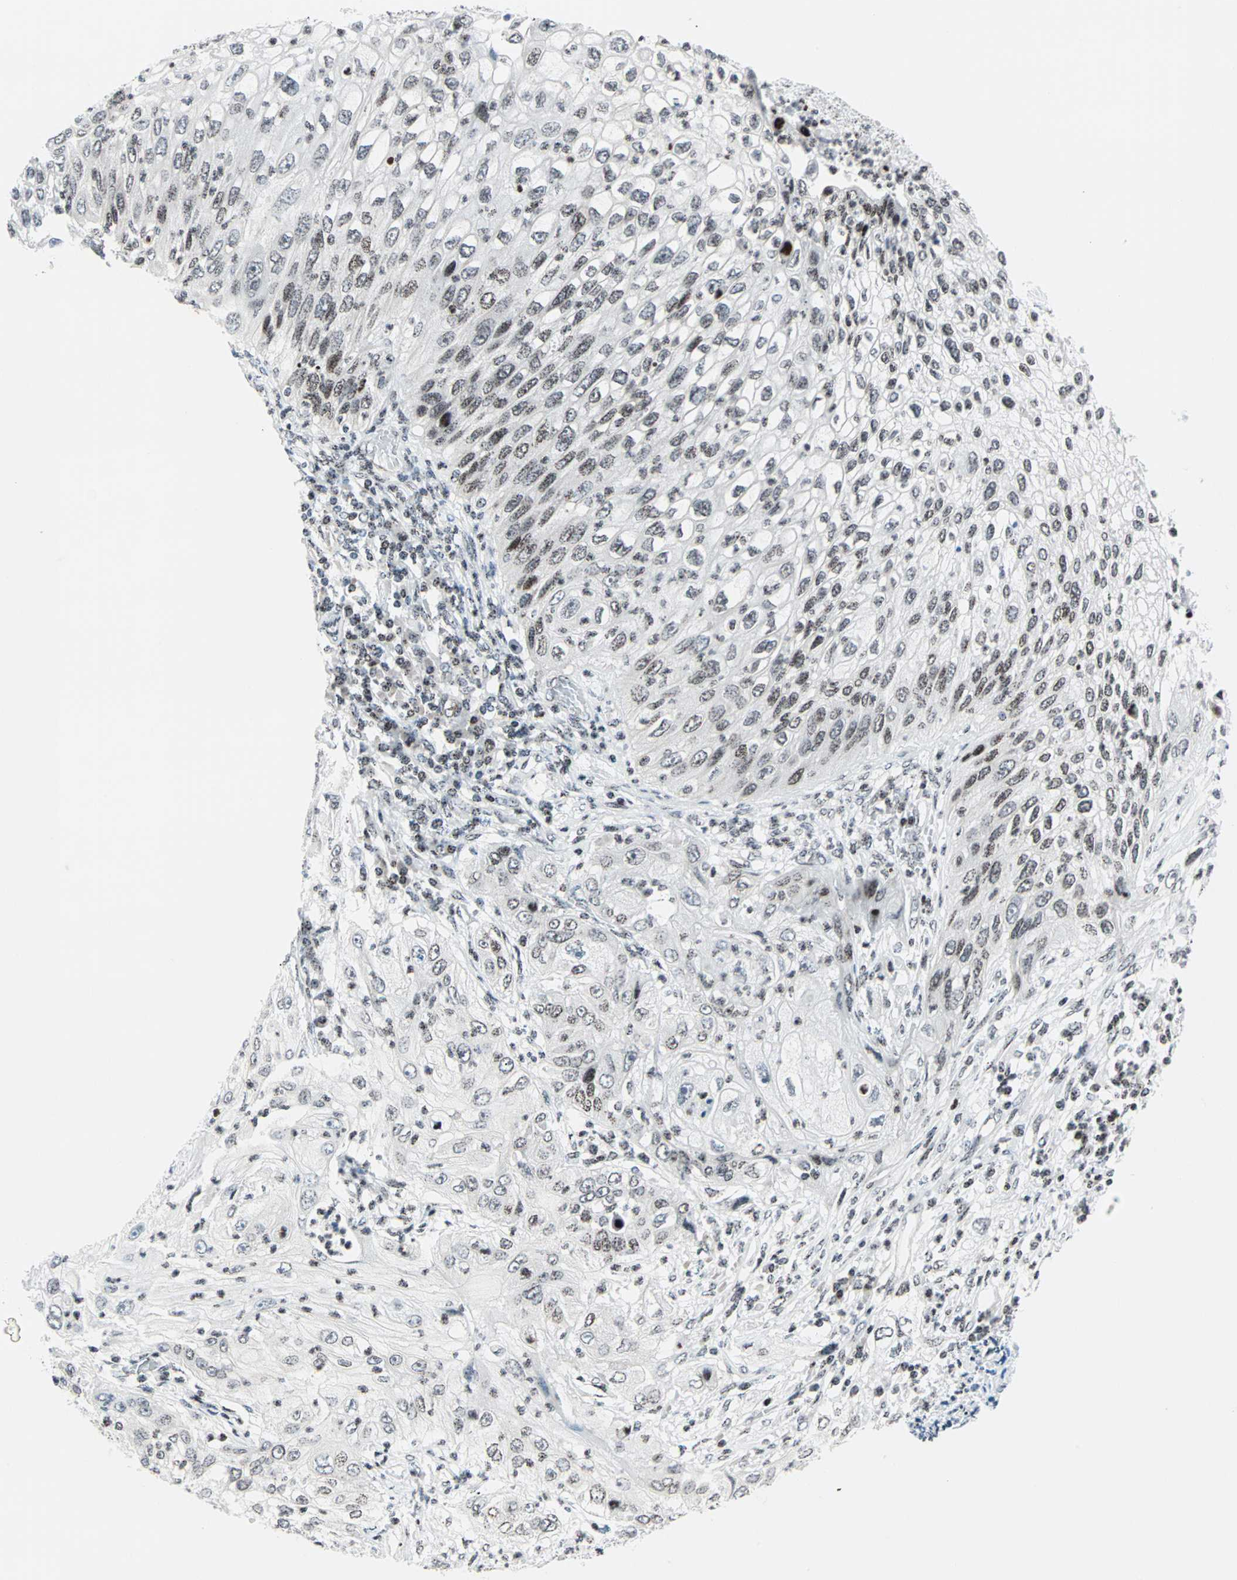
{"staining": {"intensity": "weak", "quantity": "25%-75%", "location": "nuclear"}, "tissue": "lung cancer", "cell_type": "Tumor cells", "image_type": "cancer", "snomed": [{"axis": "morphology", "description": "Inflammation, NOS"}, {"axis": "morphology", "description": "Squamous cell carcinoma, NOS"}, {"axis": "topography", "description": "Lymph node"}, {"axis": "topography", "description": "Soft tissue"}, {"axis": "topography", "description": "Lung"}], "caption": "A brown stain labels weak nuclear positivity of a protein in human lung cancer tumor cells.", "gene": "CENPA", "patient": {"sex": "male", "age": 66}}